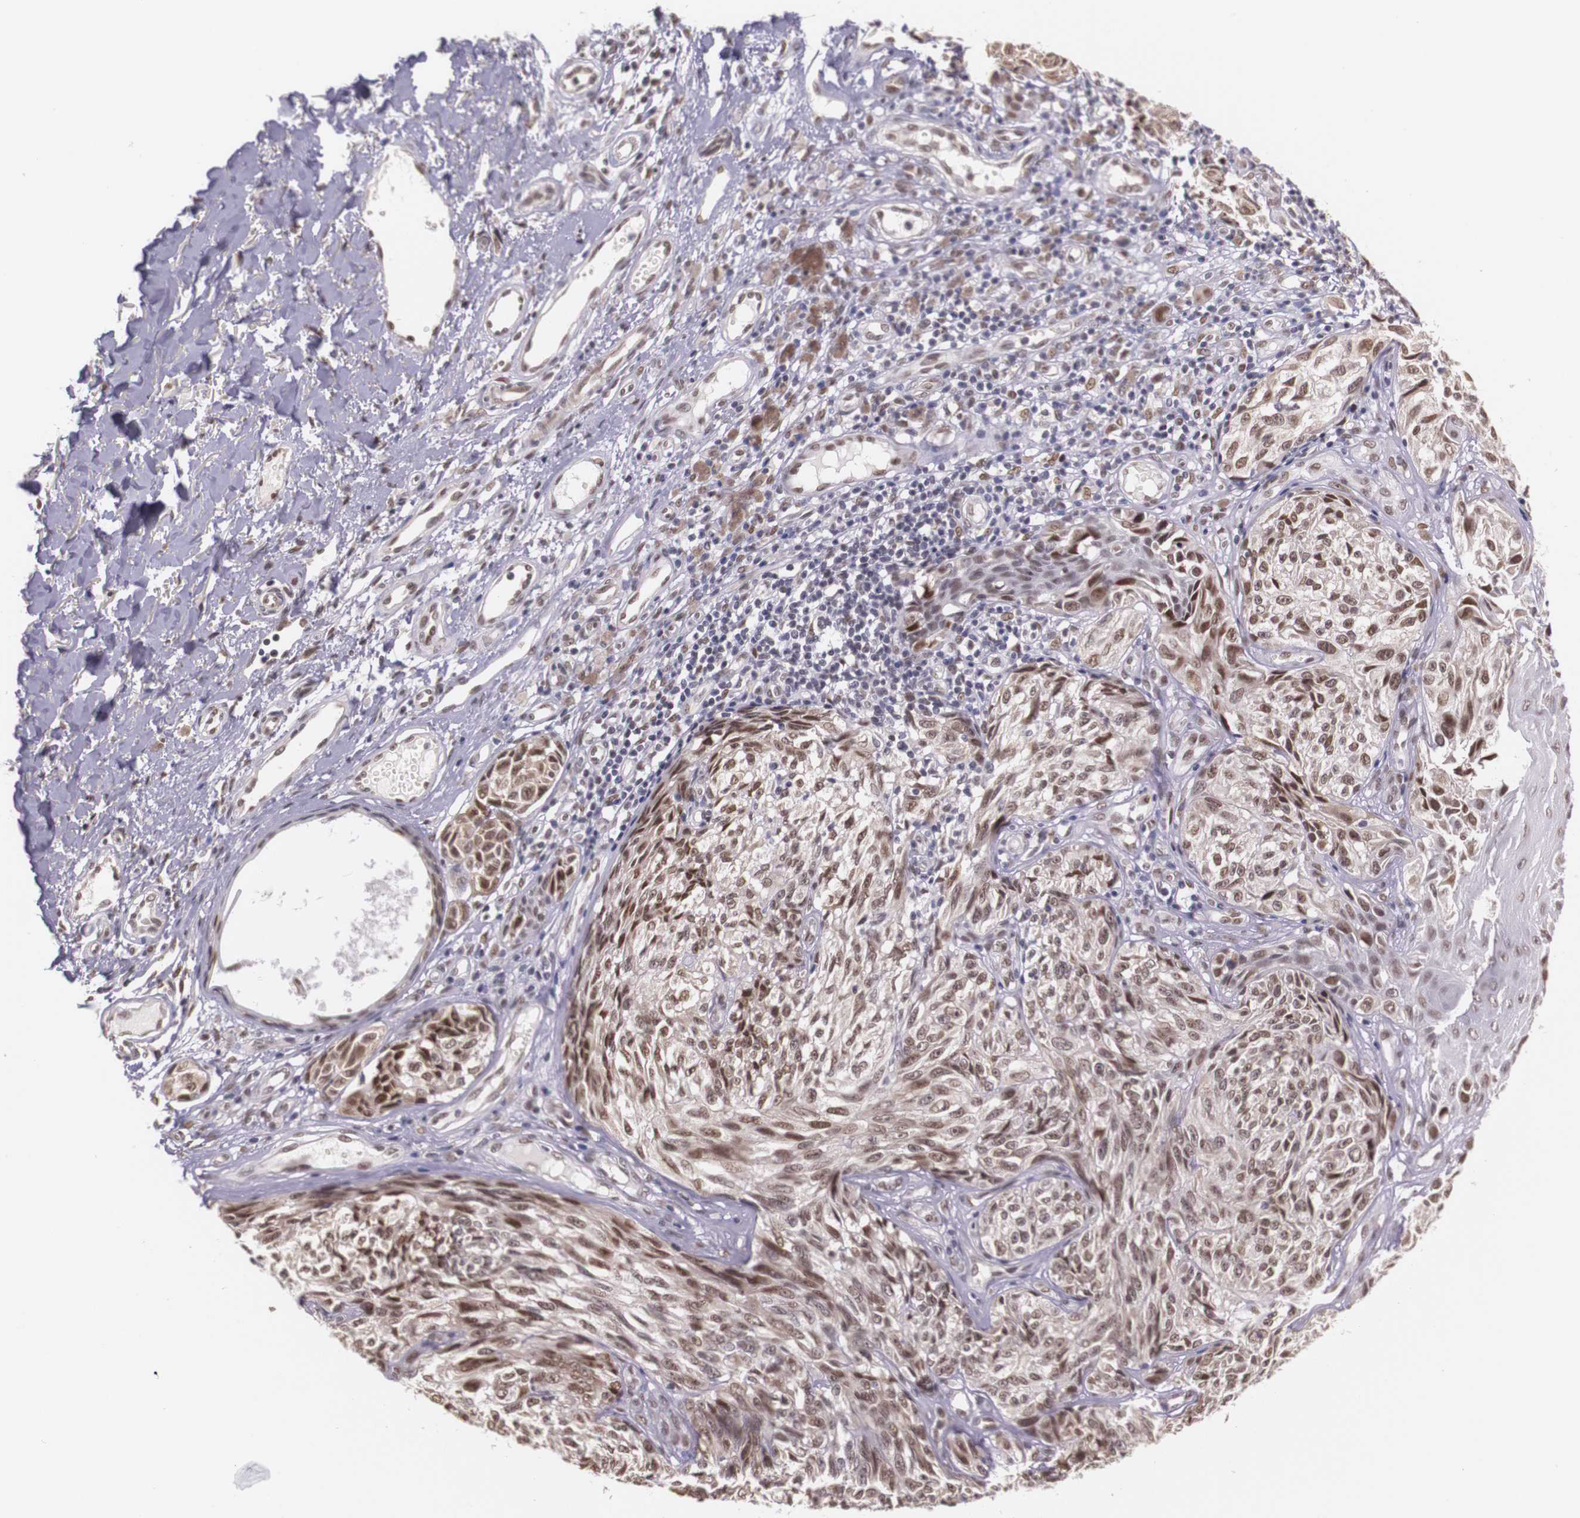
{"staining": {"intensity": "moderate", "quantity": ">75%", "location": "nuclear"}, "tissue": "melanoma", "cell_type": "Tumor cells", "image_type": "cancer", "snomed": [{"axis": "morphology", "description": "Malignant melanoma, NOS"}, {"axis": "topography", "description": "Skin"}], "caption": "This photomicrograph reveals melanoma stained with IHC to label a protein in brown. The nuclear of tumor cells show moderate positivity for the protein. Nuclei are counter-stained blue.", "gene": "WDR13", "patient": {"sex": "male", "age": 67}}